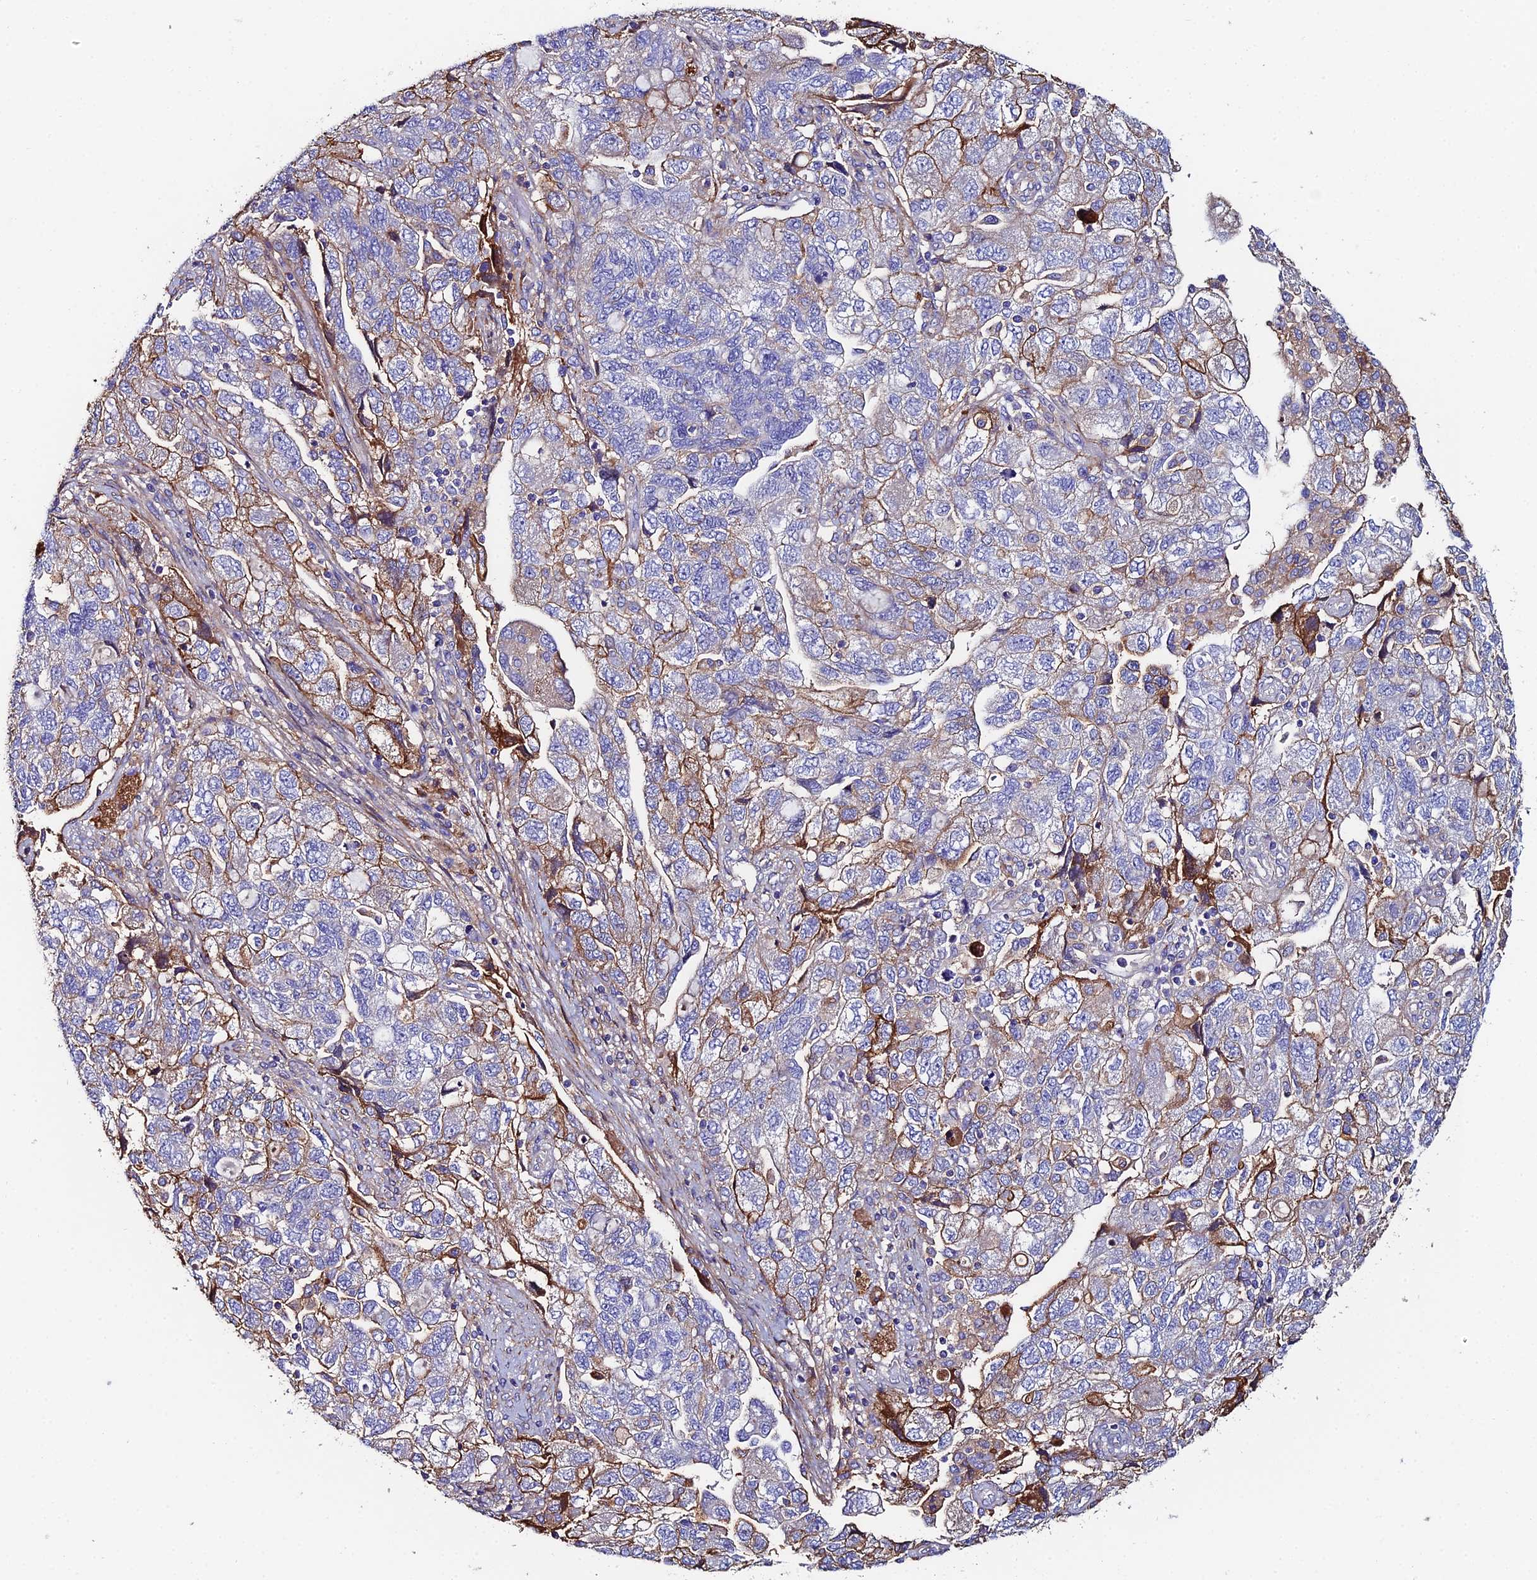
{"staining": {"intensity": "moderate", "quantity": "25%-75%", "location": "cytoplasmic/membranous"}, "tissue": "ovarian cancer", "cell_type": "Tumor cells", "image_type": "cancer", "snomed": [{"axis": "morphology", "description": "Carcinoma, NOS"}, {"axis": "morphology", "description": "Cystadenocarcinoma, serous, NOS"}, {"axis": "topography", "description": "Ovary"}], "caption": "This is a photomicrograph of IHC staining of ovarian serous cystadenocarcinoma, which shows moderate positivity in the cytoplasmic/membranous of tumor cells.", "gene": "C6", "patient": {"sex": "female", "age": 69}}